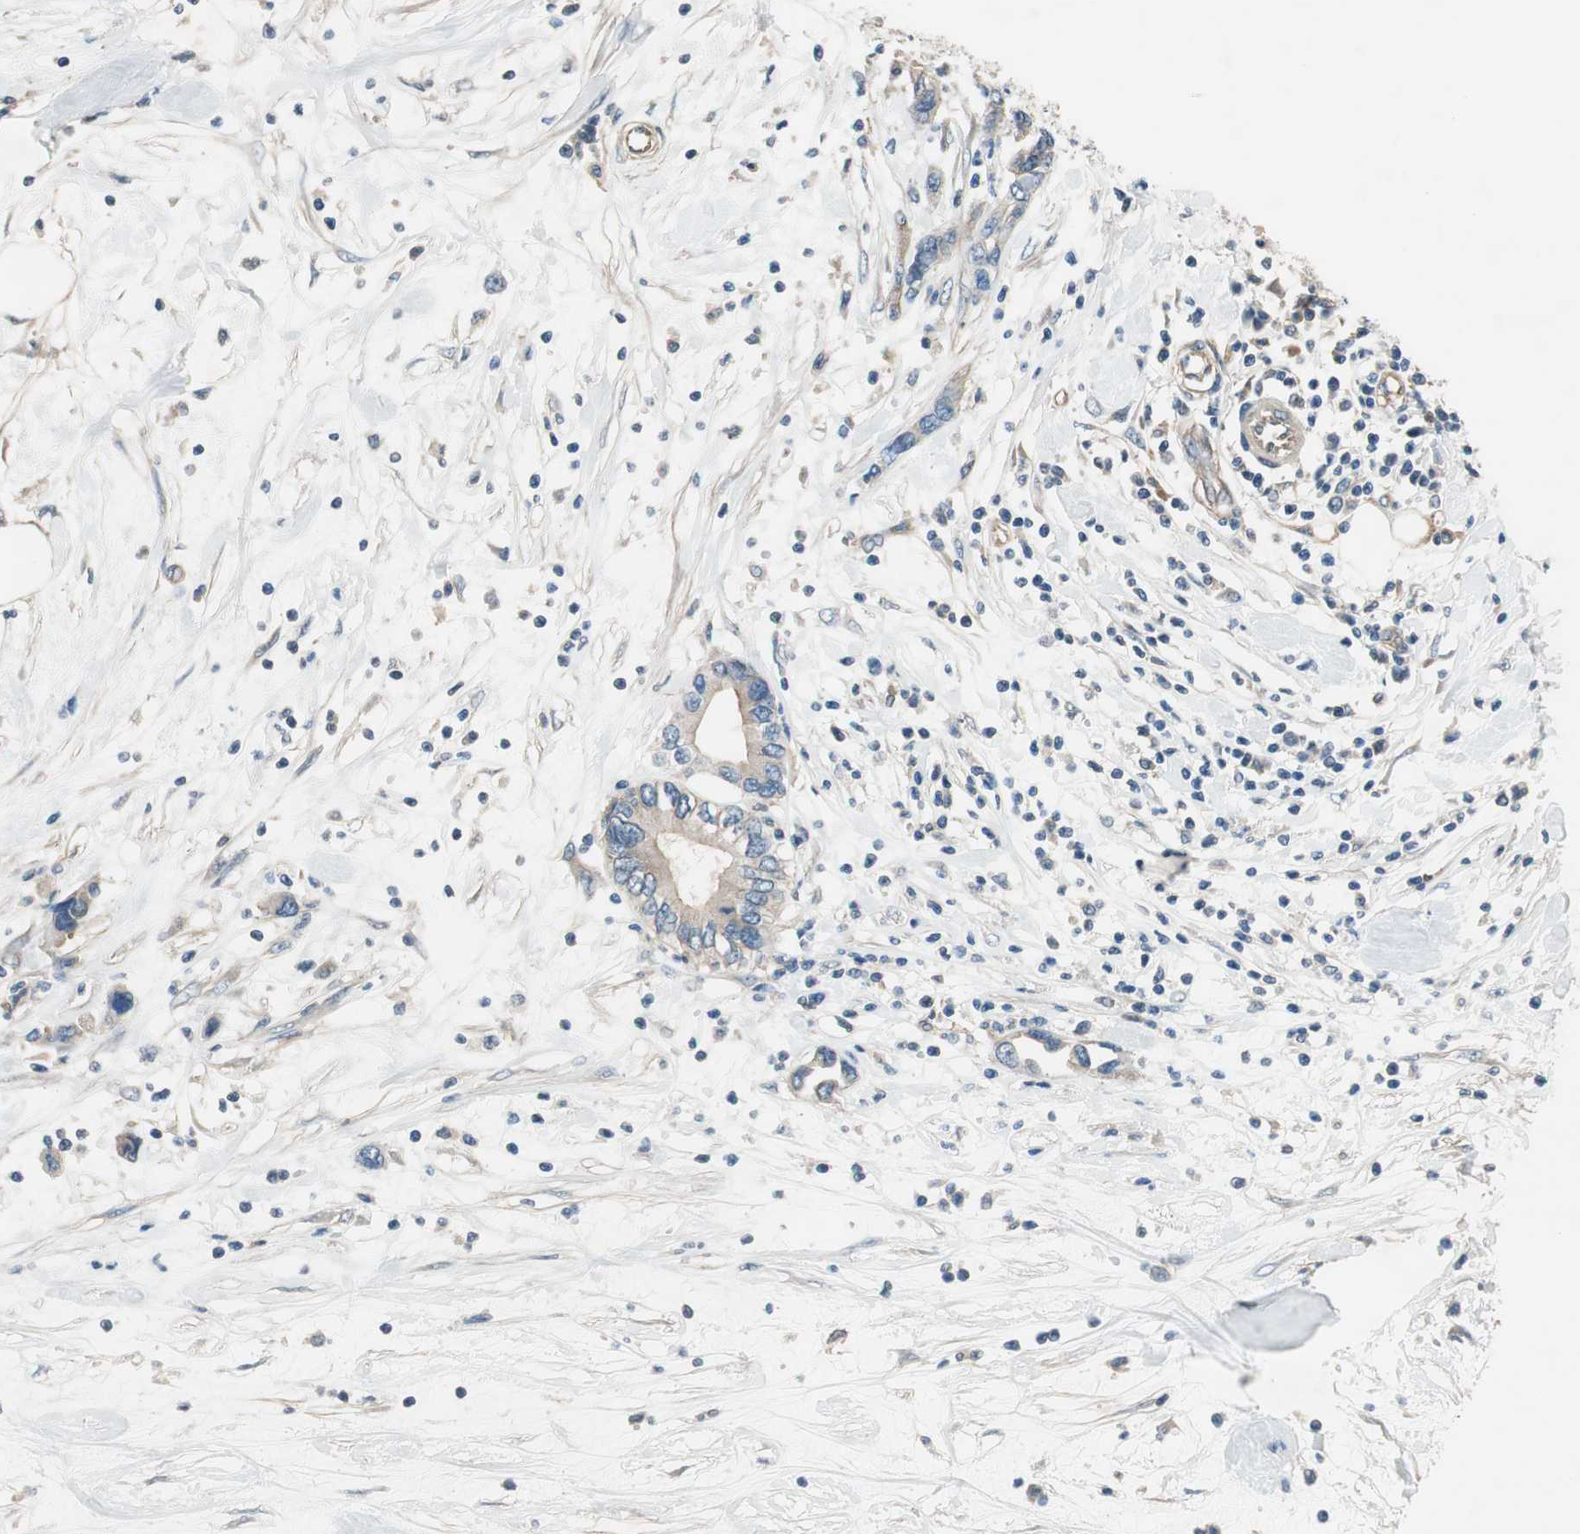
{"staining": {"intensity": "weak", "quantity": ">75%", "location": "cytoplasmic/membranous"}, "tissue": "pancreatic cancer", "cell_type": "Tumor cells", "image_type": "cancer", "snomed": [{"axis": "morphology", "description": "Adenocarcinoma, NOS"}, {"axis": "topography", "description": "Pancreas"}], "caption": "Approximately >75% of tumor cells in pancreatic cancer (adenocarcinoma) reveal weak cytoplasmic/membranous protein positivity as visualized by brown immunohistochemical staining.", "gene": "CALML3", "patient": {"sex": "female", "age": 57}}